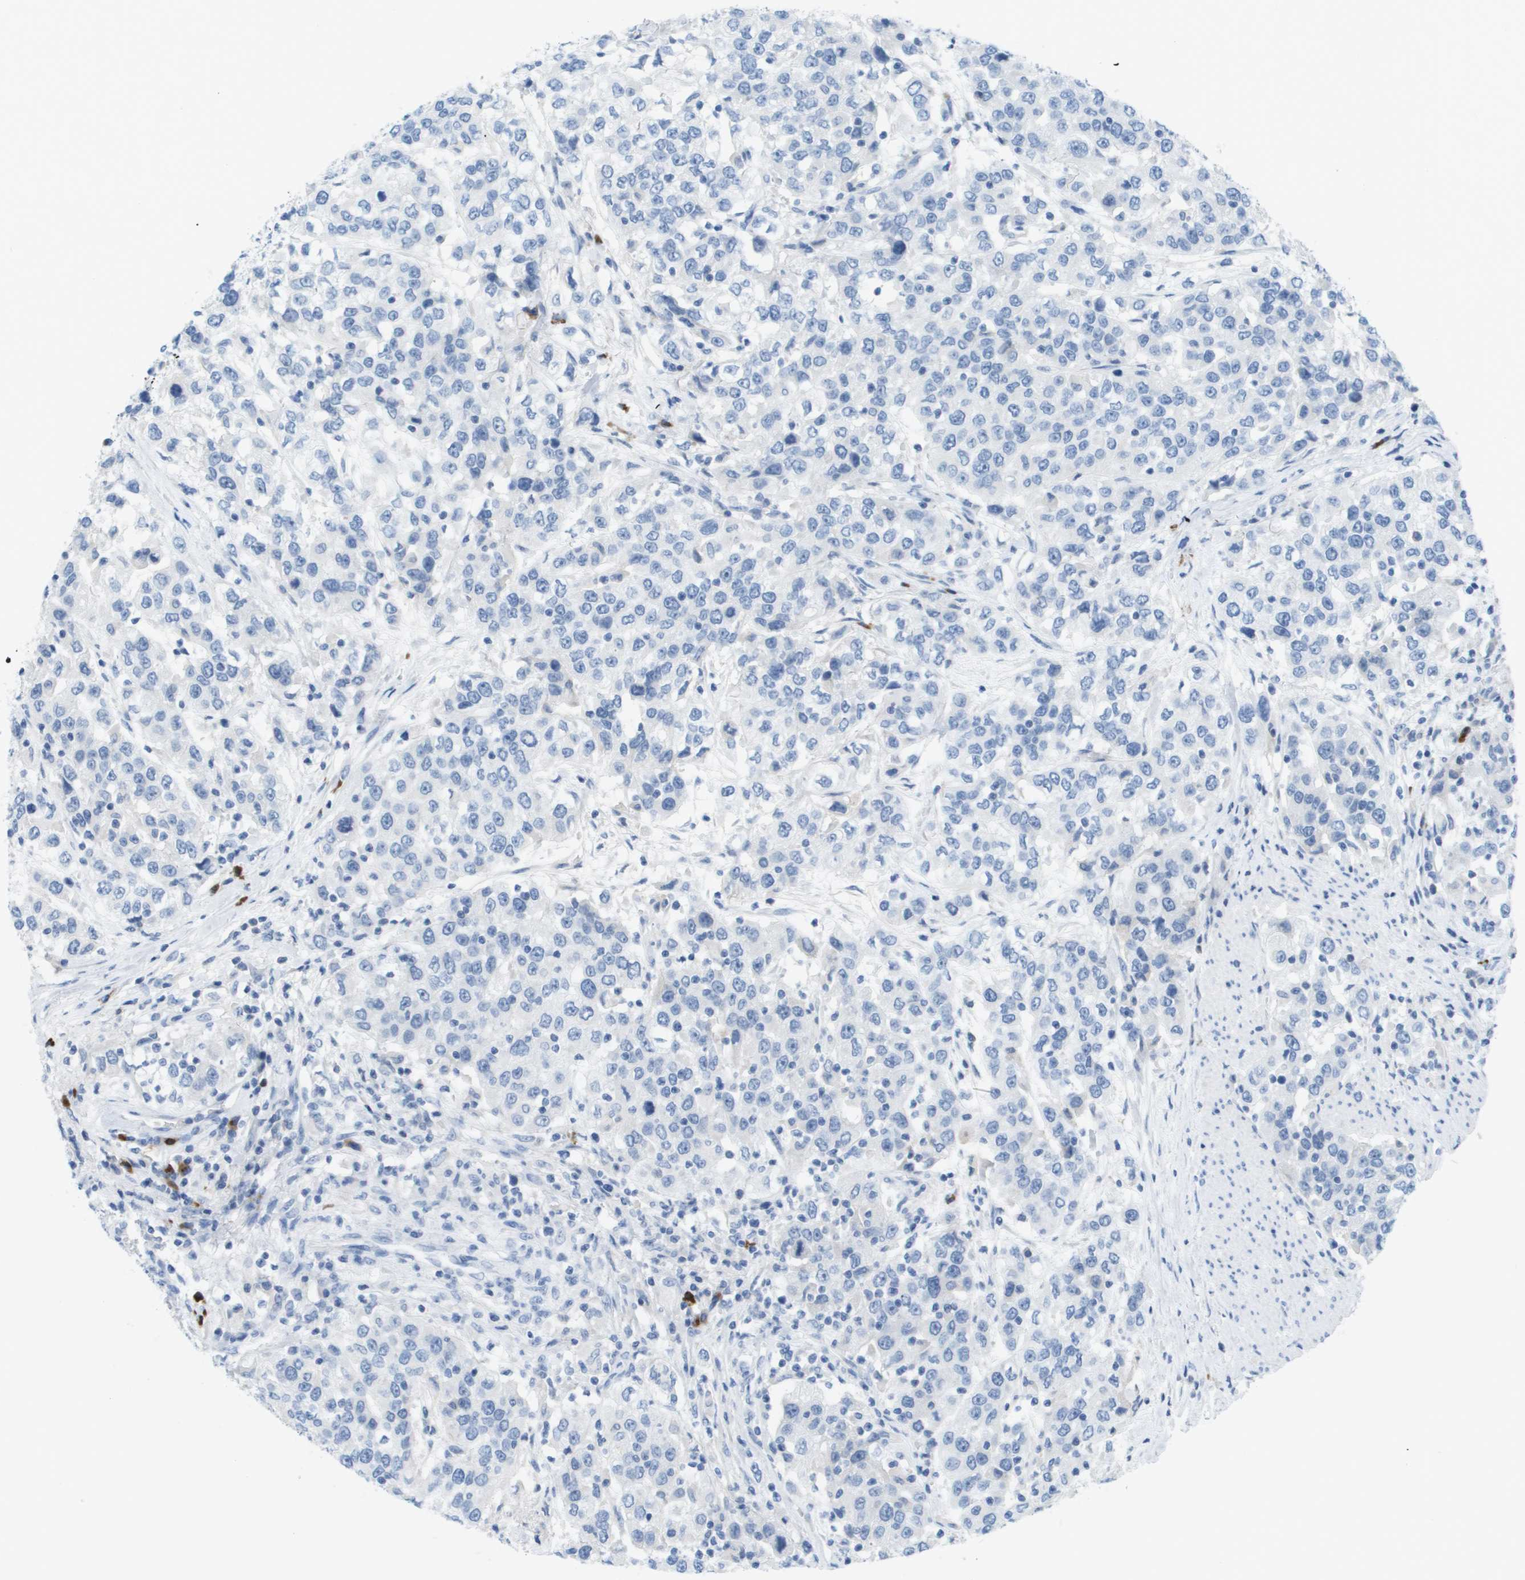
{"staining": {"intensity": "negative", "quantity": "none", "location": "none"}, "tissue": "urothelial cancer", "cell_type": "Tumor cells", "image_type": "cancer", "snomed": [{"axis": "morphology", "description": "Urothelial carcinoma, High grade"}, {"axis": "topography", "description": "Urinary bladder"}], "caption": "This histopathology image is of urothelial cancer stained with immunohistochemistry to label a protein in brown with the nuclei are counter-stained blue. There is no staining in tumor cells.", "gene": "GPR18", "patient": {"sex": "female", "age": 80}}